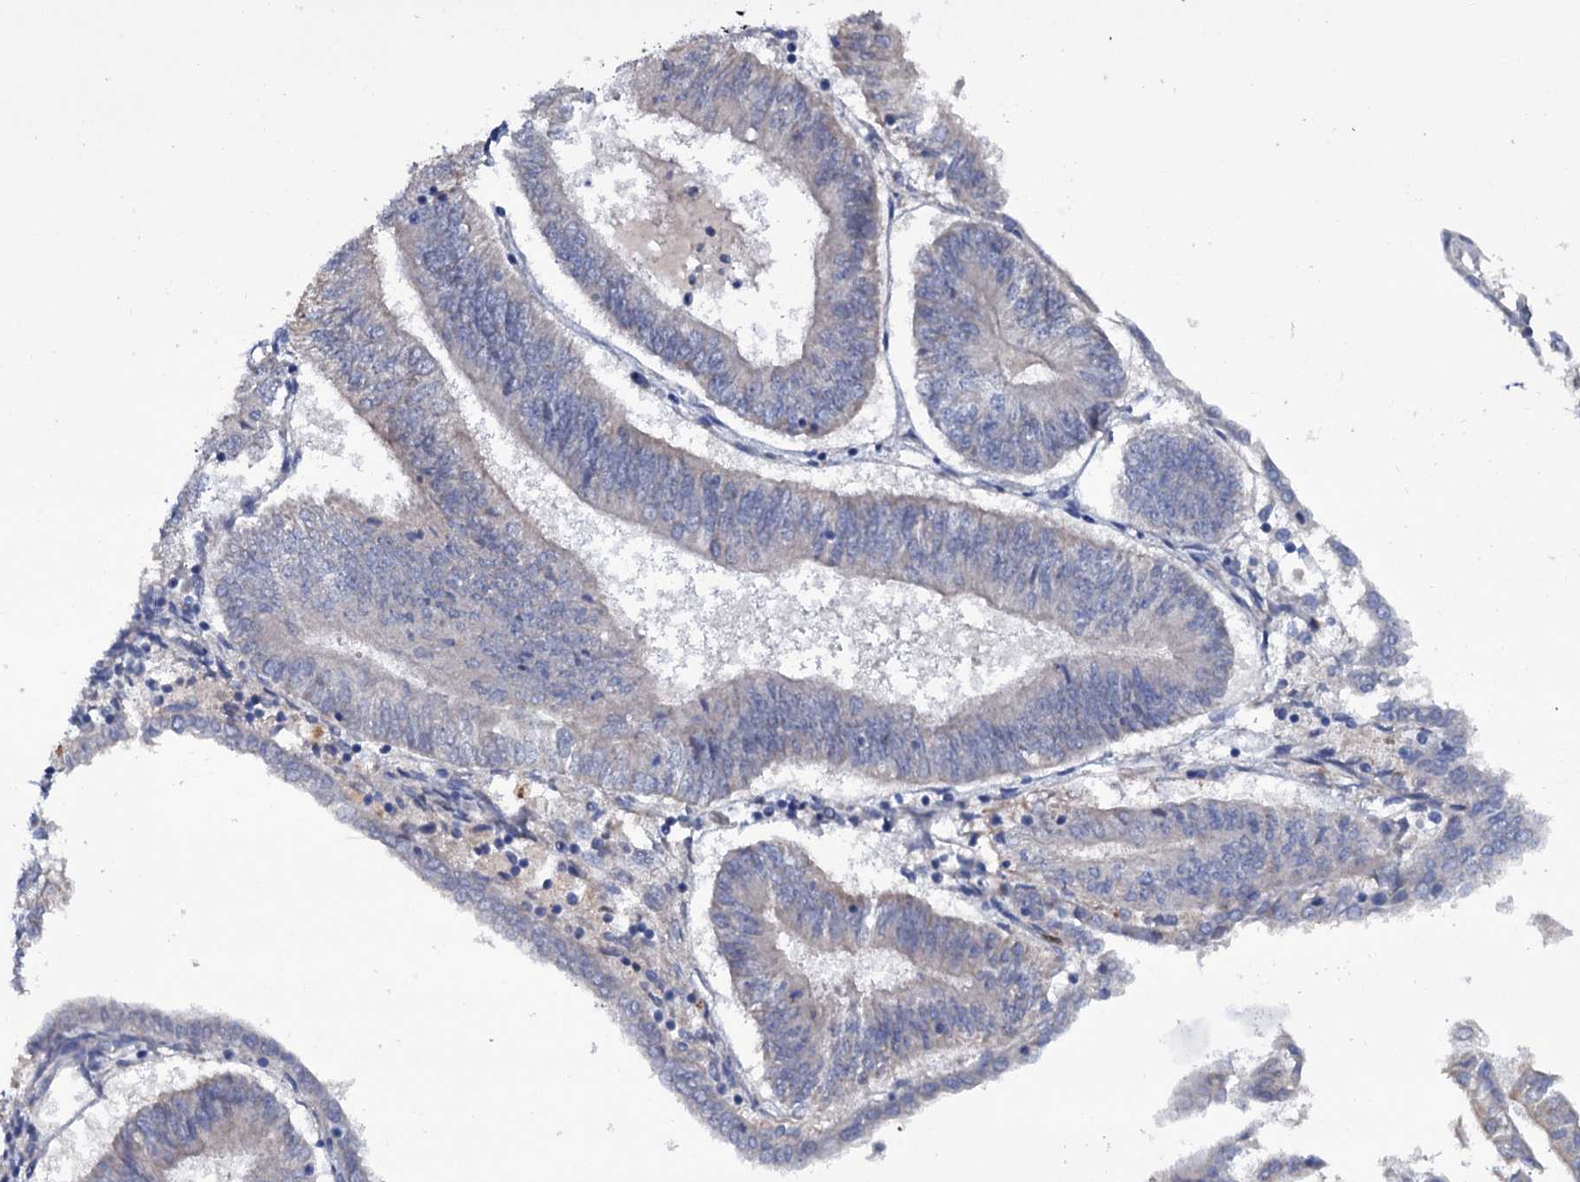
{"staining": {"intensity": "negative", "quantity": "none", "location": "none"}, "tissue": "endometrial cancer", "cell_type": "Tumor cells", "image_type": "cancer", "snomed": [{"axis": "morphology", "description": "Adenocarcinoma, NOS"}, {"axis": "topography", "description": "Endometrium"}], "caption": "High magnification brightfield microscopy of endometrial cancer stained with DAB (brown) and counterstained with hematoxylin (blue): tumor cells show no significant expression.", "gene": "BCL2L14", "patient": {"sex": "female", "age": 58}}